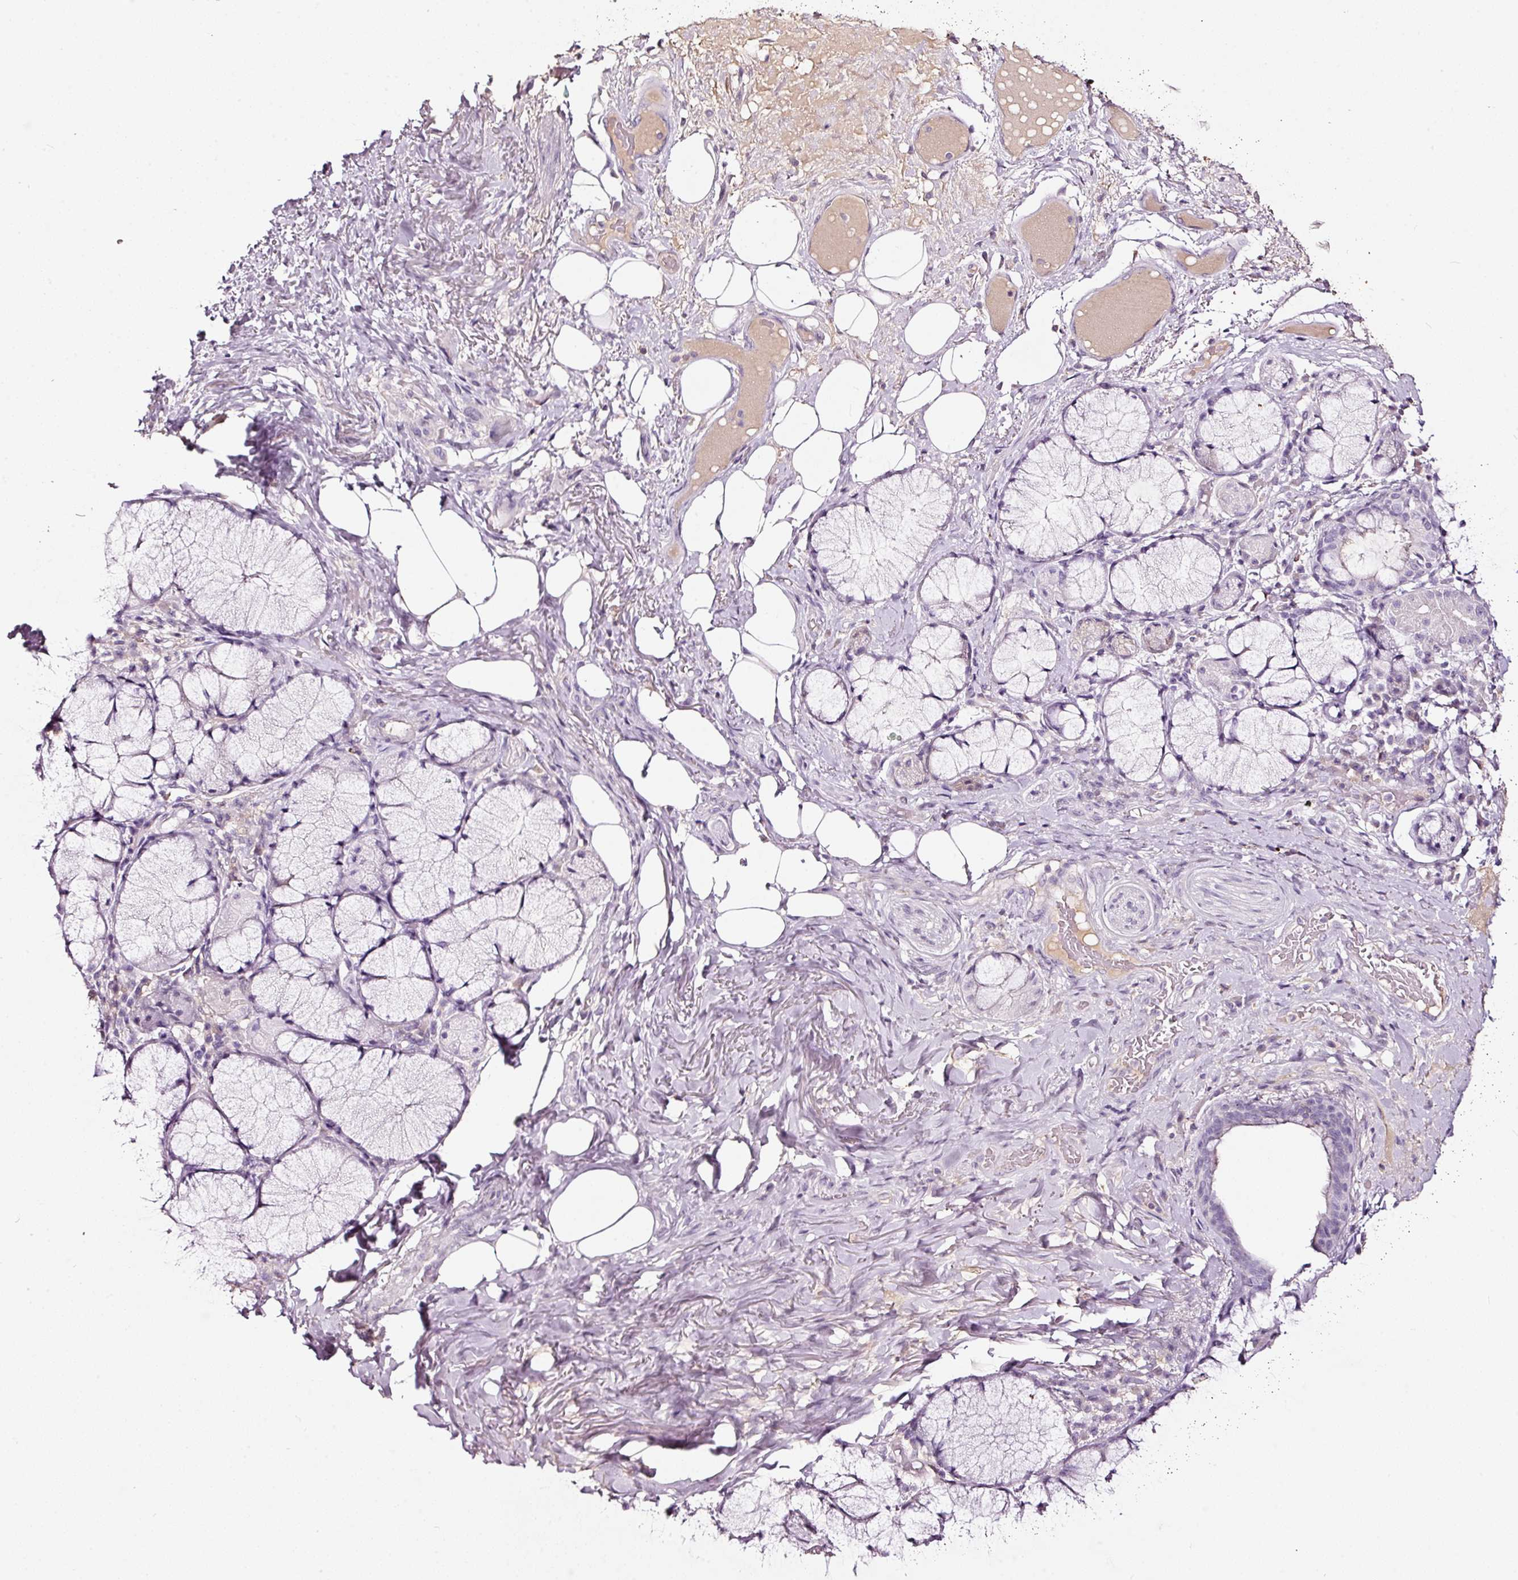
{"staining": {"intensity": "negative", "quantity": "none", "location": "none"}, "tissue": "adipose tissue", "cell_type": "Adipocytes", "image_type": "normal", "snomed": [{"axis": "morphology", "description": "Normal tissue, NOS"}, {"axis": "topography", "description": "Cartilage tissue"}, {"axis": "topography", "description": "Bronchus"}], "caption": "High magnification brightfield microscopy of unremarkable adipose tissue stained with DAB (brown) and counterstained with hematoxylin (blue): adipocytes show no significant positivity.", "gene": "LAMP3", "patient": {"sex": "male", "age": 56}}